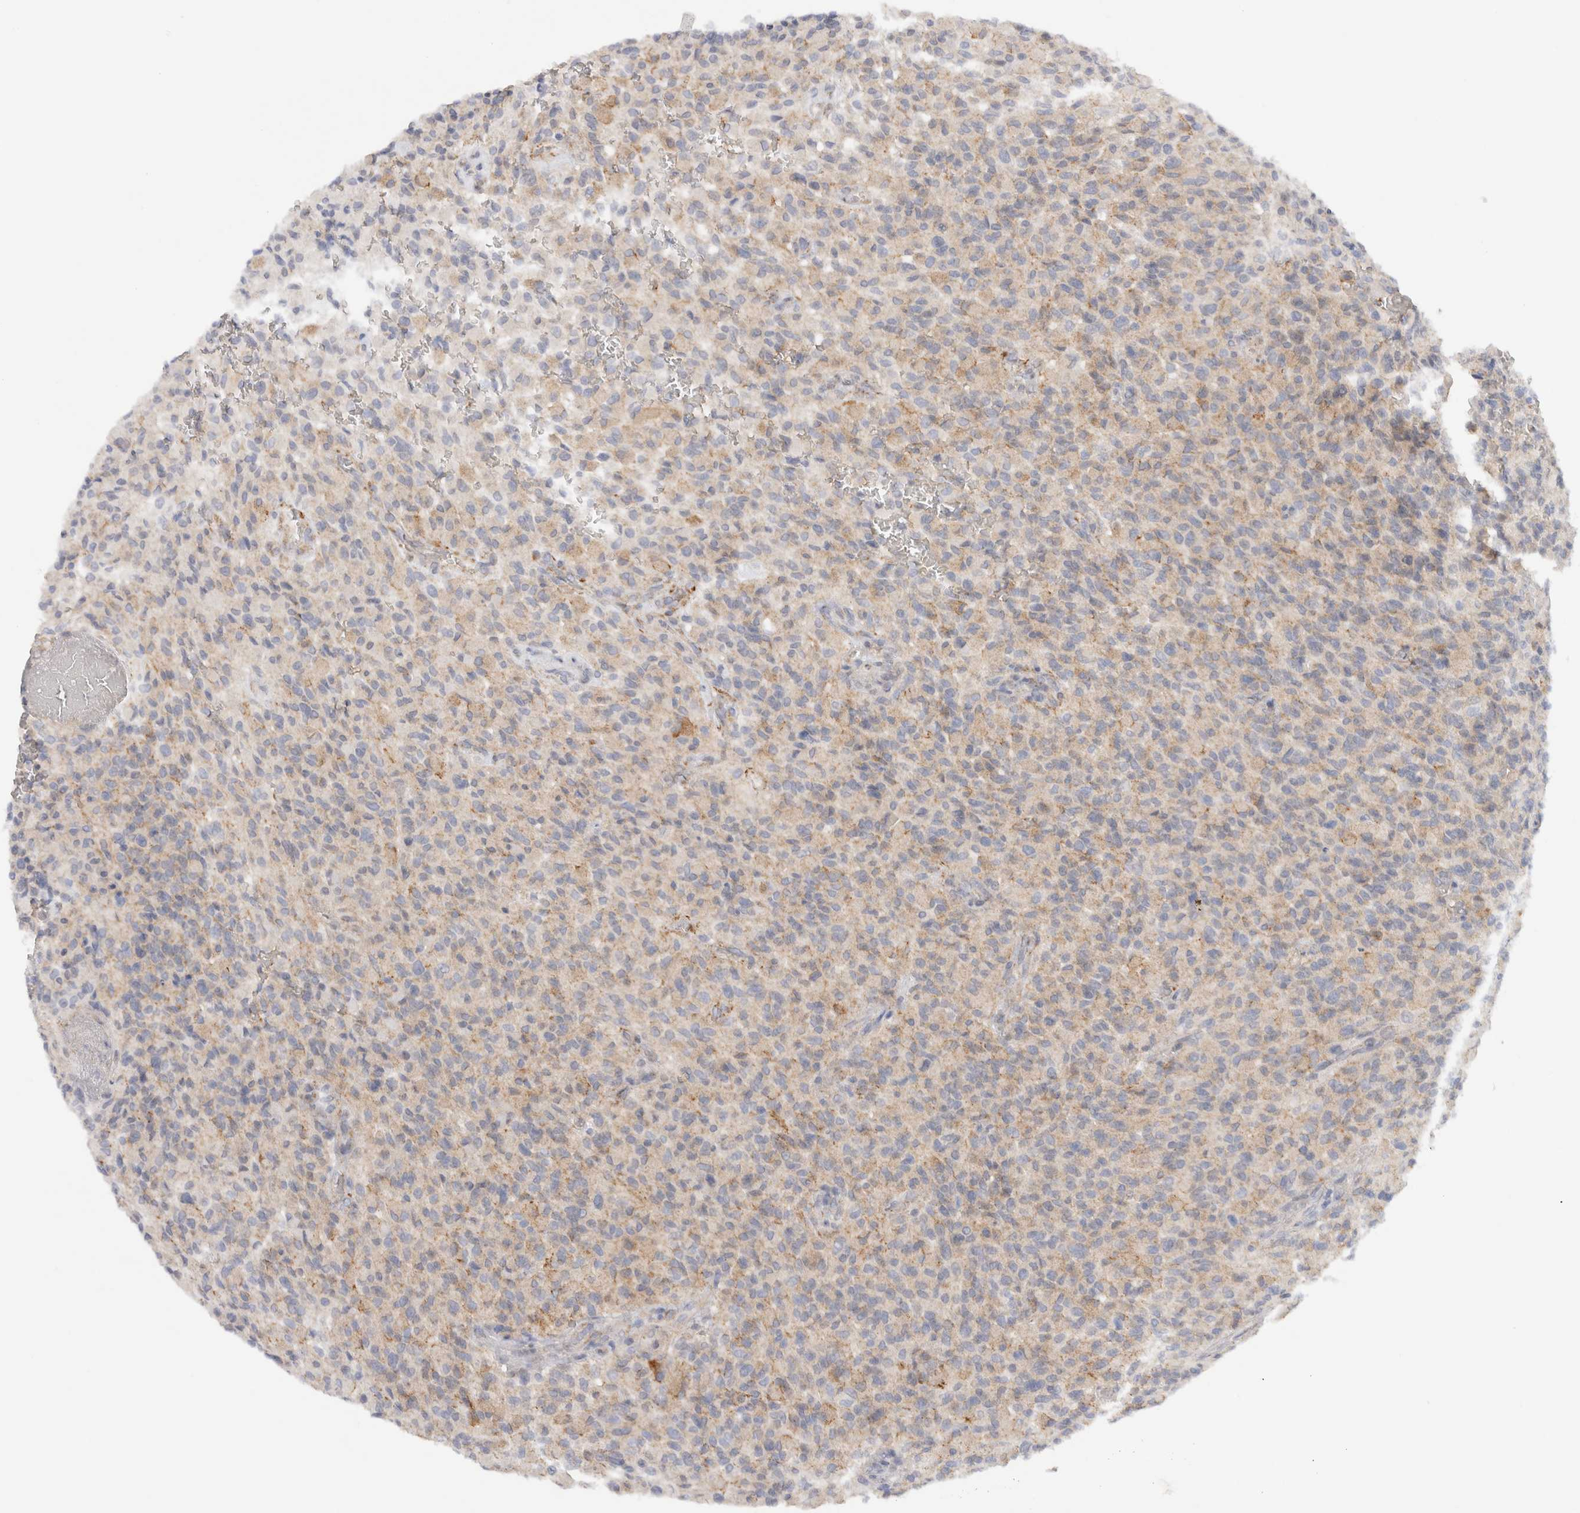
{"staining": {"intensity": "weak", "quantity": ">75%", "location": "cytoplasmic/membranous"}, "tissue": "glioma", "cell_type": "Tumor cells", "image_type": "cancer", "snomed": [{"axis": "morphology", "description": "Glioma, malignant, High grade"}, {"axis": "topography", "description": "Brain"}], "caption": "IHC (DAB) staining of human glioma demonstrates weak cytoplasmic/membranous protein staining in approximately >75% of tumor cells.", "gene": "CHRM4", "patient": {"sex": "male", "age": 71}}